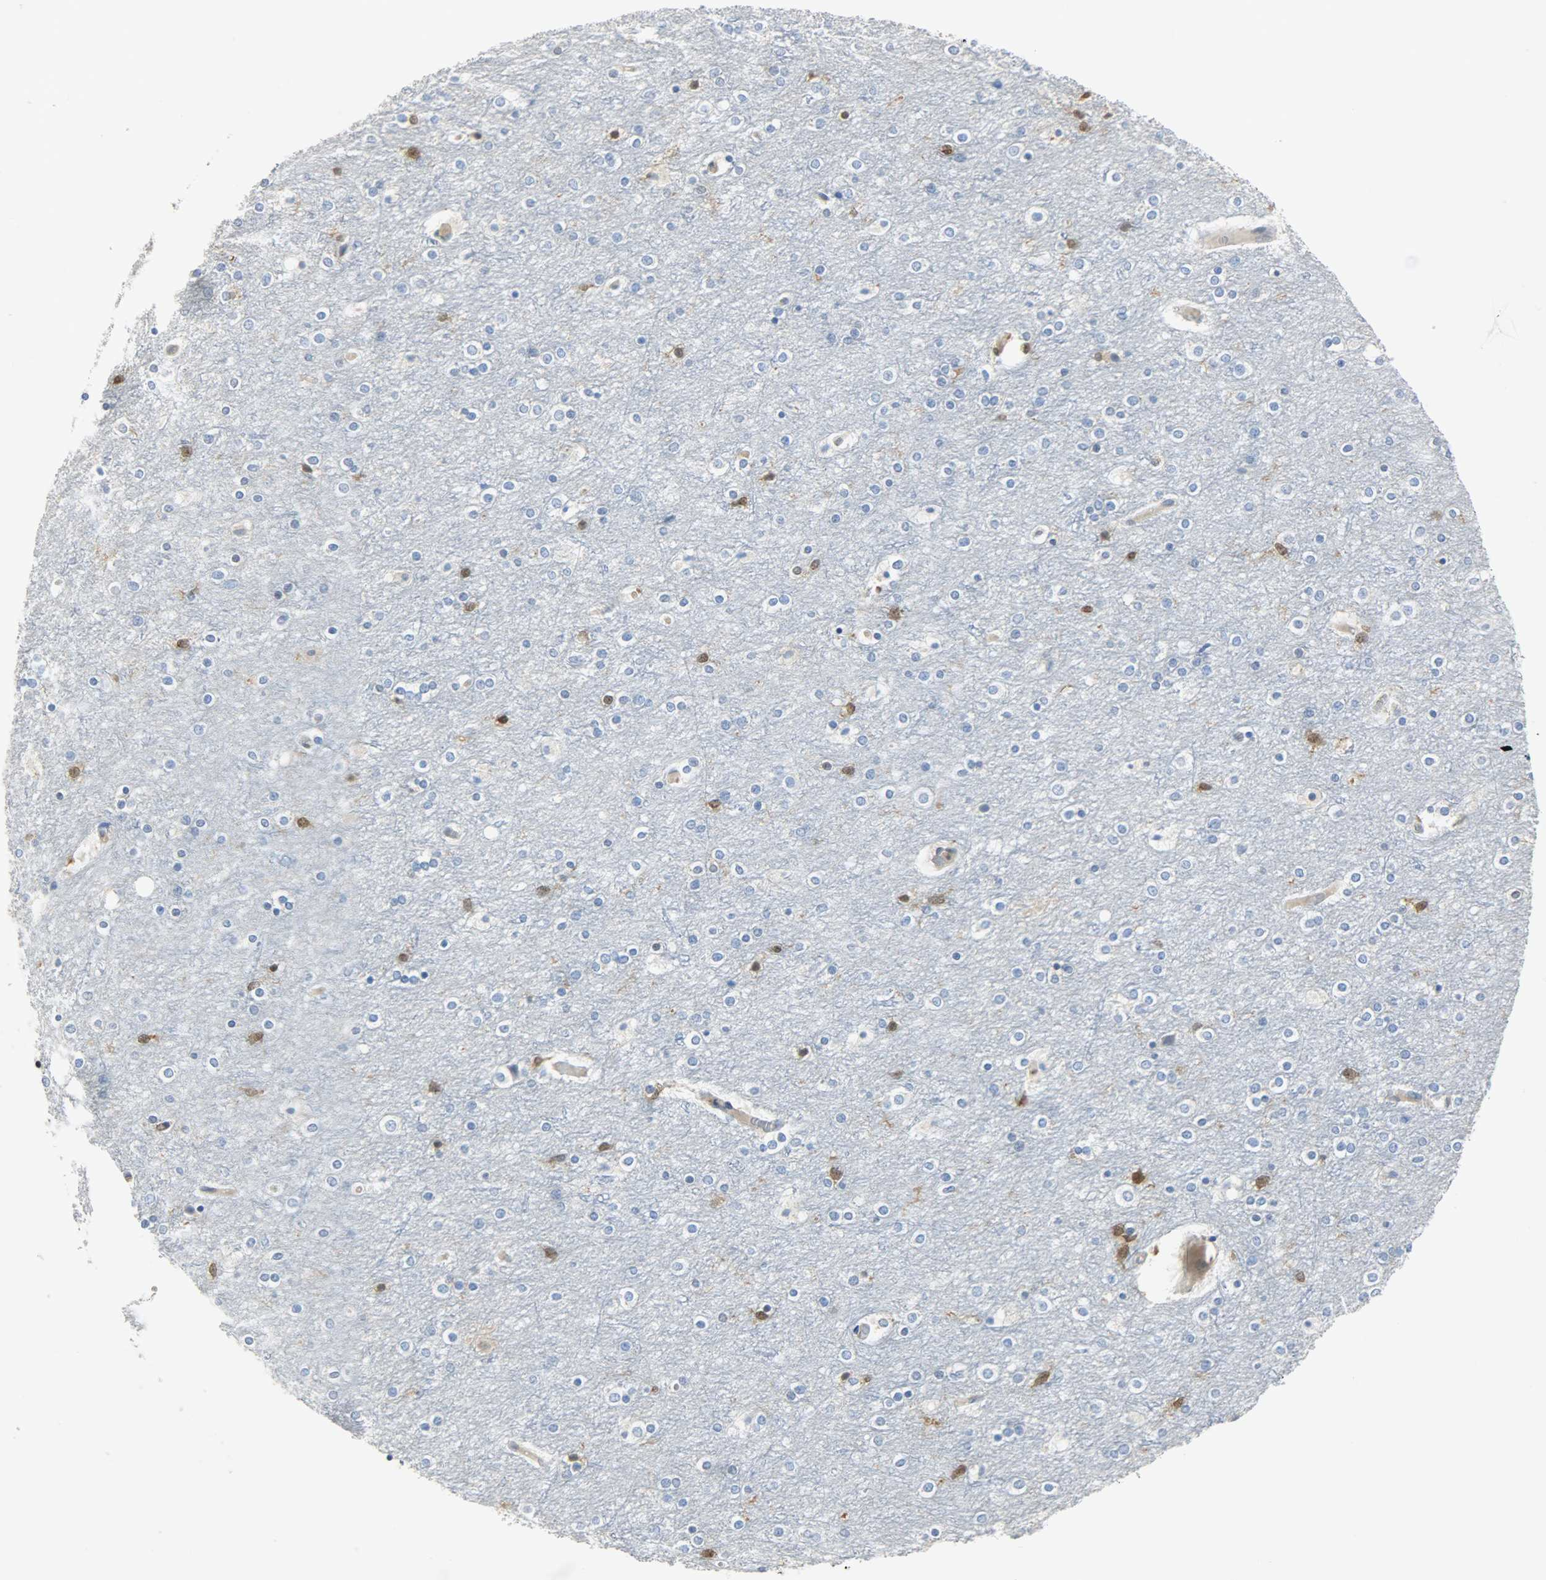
{"staining": {"intensity": "weak", "quantity": "25%-75%", "location": "cytoplasmic/membranous"}, "tissue": "cerebral cortex", "cell_type": "Endothelial cells", "image_type": "normal", "snomed": [{"axis": "morphology", "description": "Normal tissue, NOS"}, {"axis": "topography", "description": "Cerebral cortex"}], "caption": "Protein positivity by IHC shows weak cytoplasmic/membranous expression in about 25%-75% of endothelial cells in normal cerebral cortex.", "gene": "EIF4EBP1", "patient": {"sex": "female", "age": 54}}